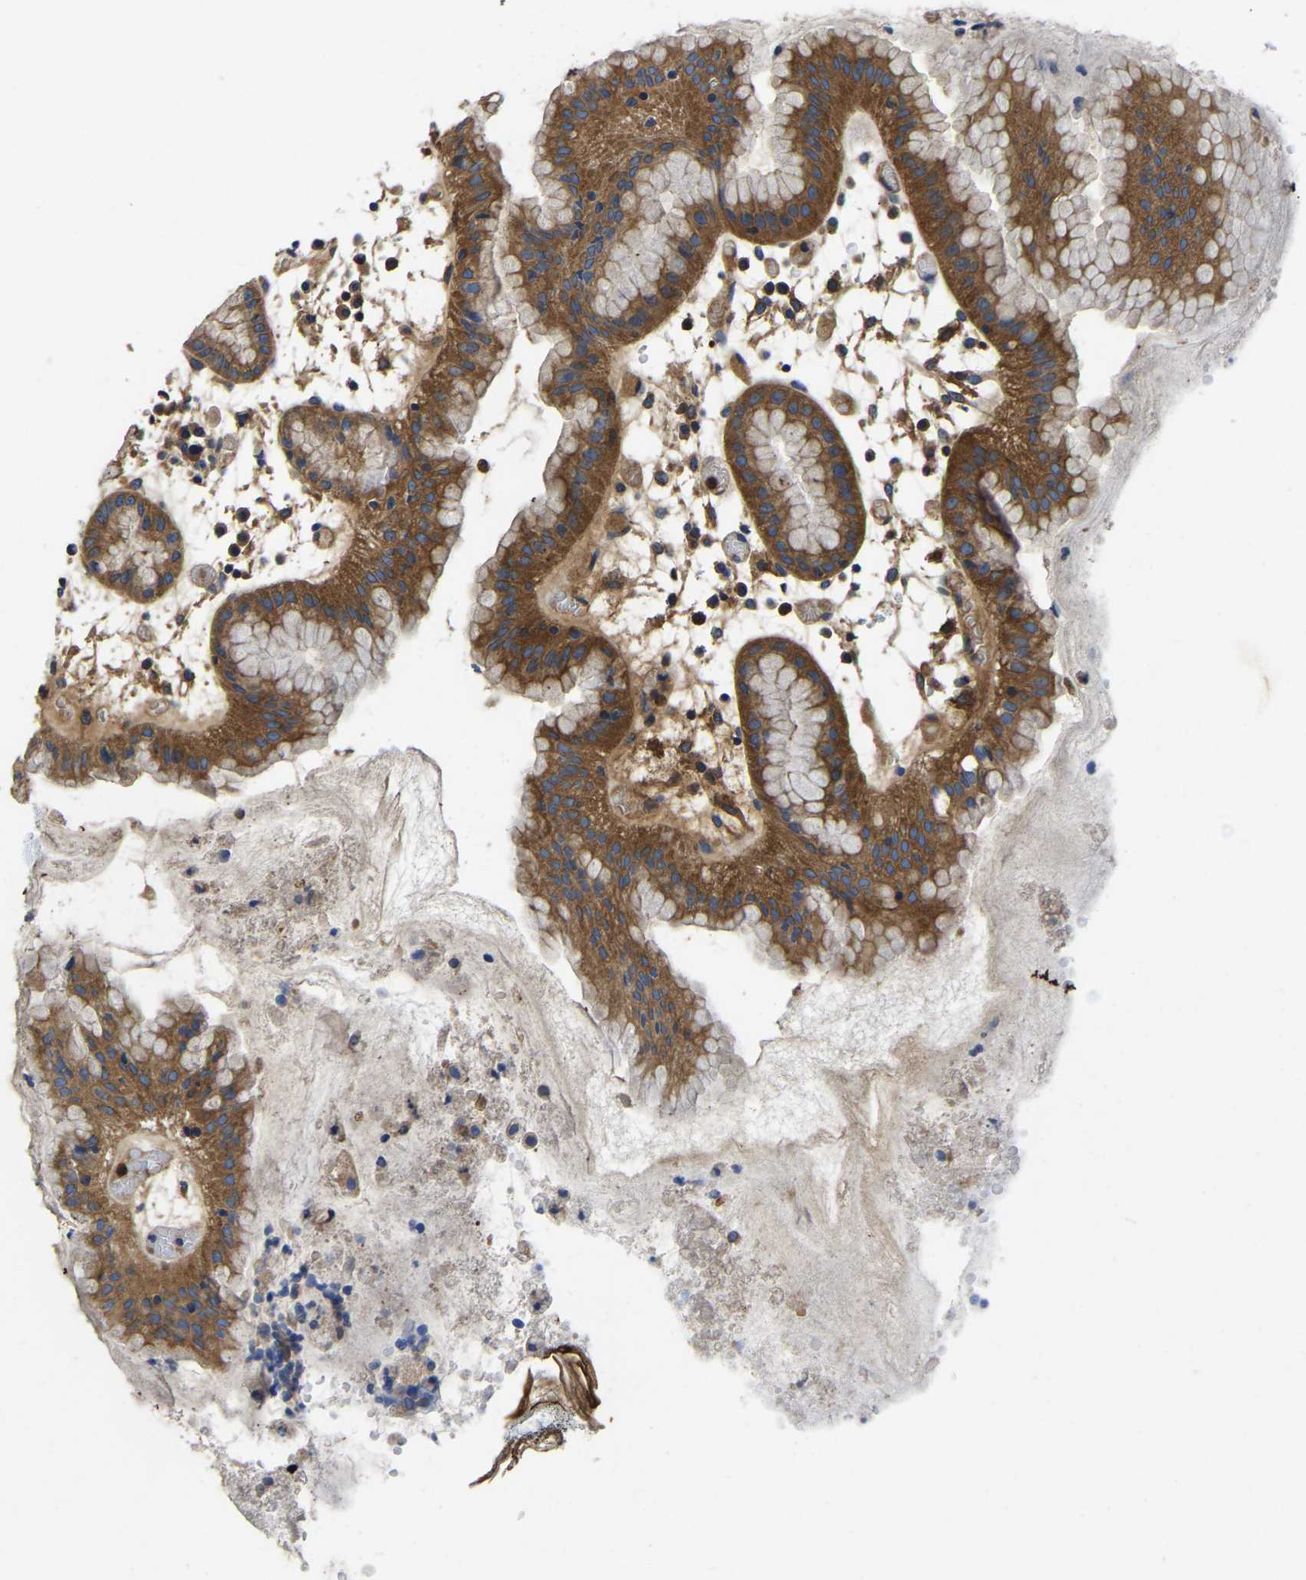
{"staining": {"intensity": "moderate", "quantity": ">75%", "location": "cytoplasmic/membranous"}, "tissue": "stomach", "cell_type": "Glandular cells", "image_type": "normal", "snomed": [{"axis": "morphology", "description": "Normal tissue, NOS"}, {"axis": "topography", "description": "Stomach"}, {"axis": "topography", "description": "Stomach, lower"}], "caption": "The image displays immunohistochemical staining of benign stomach. There is moderate cytoplasmic/membranous positivity is present in about >75% of glandular cells. (Stains: DAB in brown, nuclei in blue, Microscopy: brightfield microscopy at high magnification).", "gene": "STAT2", "patient": {"sex": "female", "age": 75}}